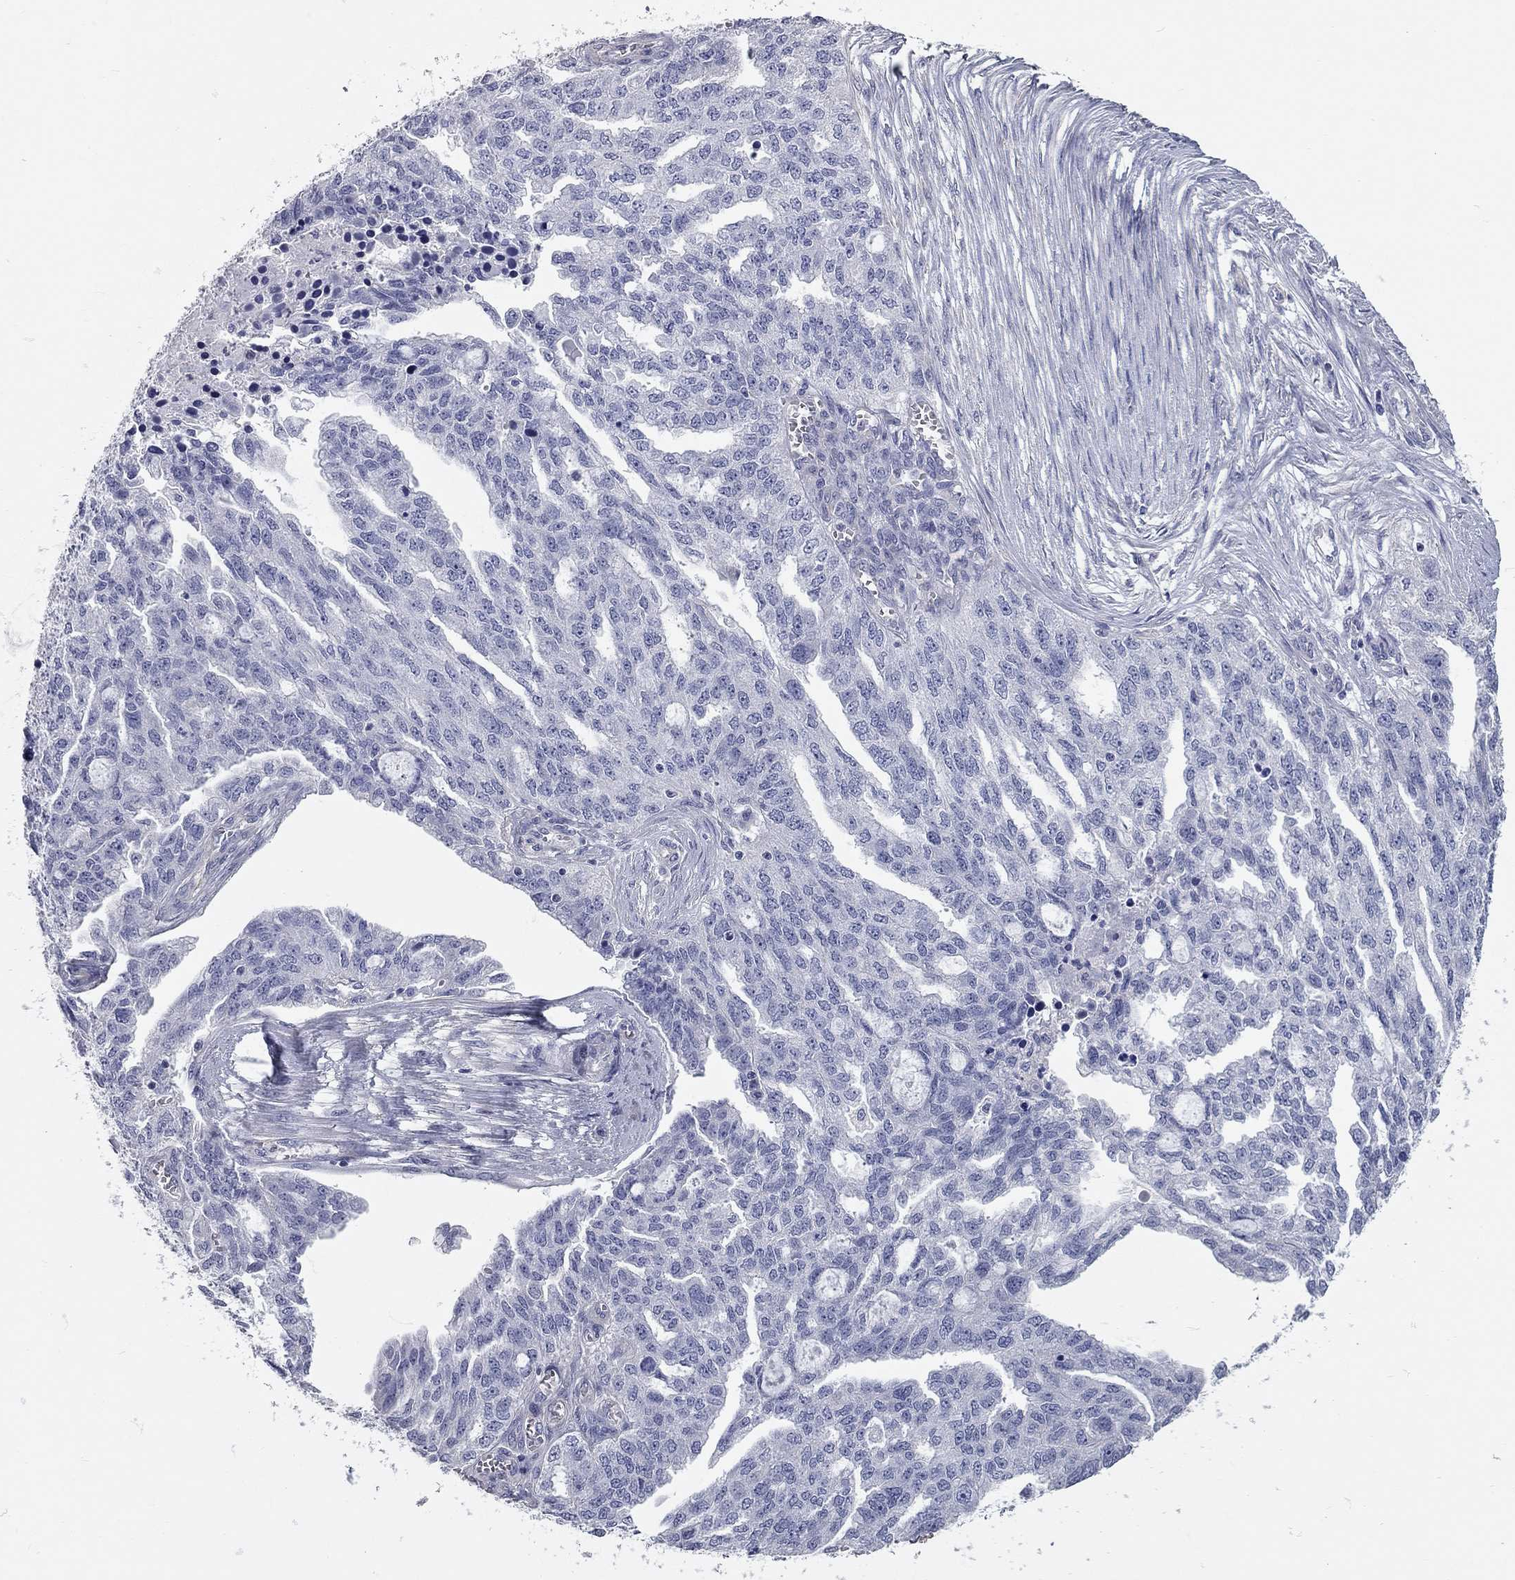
{"staining": {"intensity": "negative", "quantity": "none", "location": "none"}, "tissue": "ovarian cancer", "cell_type": "Tumor cells", "image_type": "cancer", "snomed": [{"axis": "morphology", "description": "Cystadenocarcinoma, serous, NOS"}, {"axis": "topography", "description": "Ovary"}], "caption": "Protein analysis of ovarian cancer displays no significant positivity in tumor cells.", "gene": "C10orf90", "patient": {"sex": "female", "age": 51}}